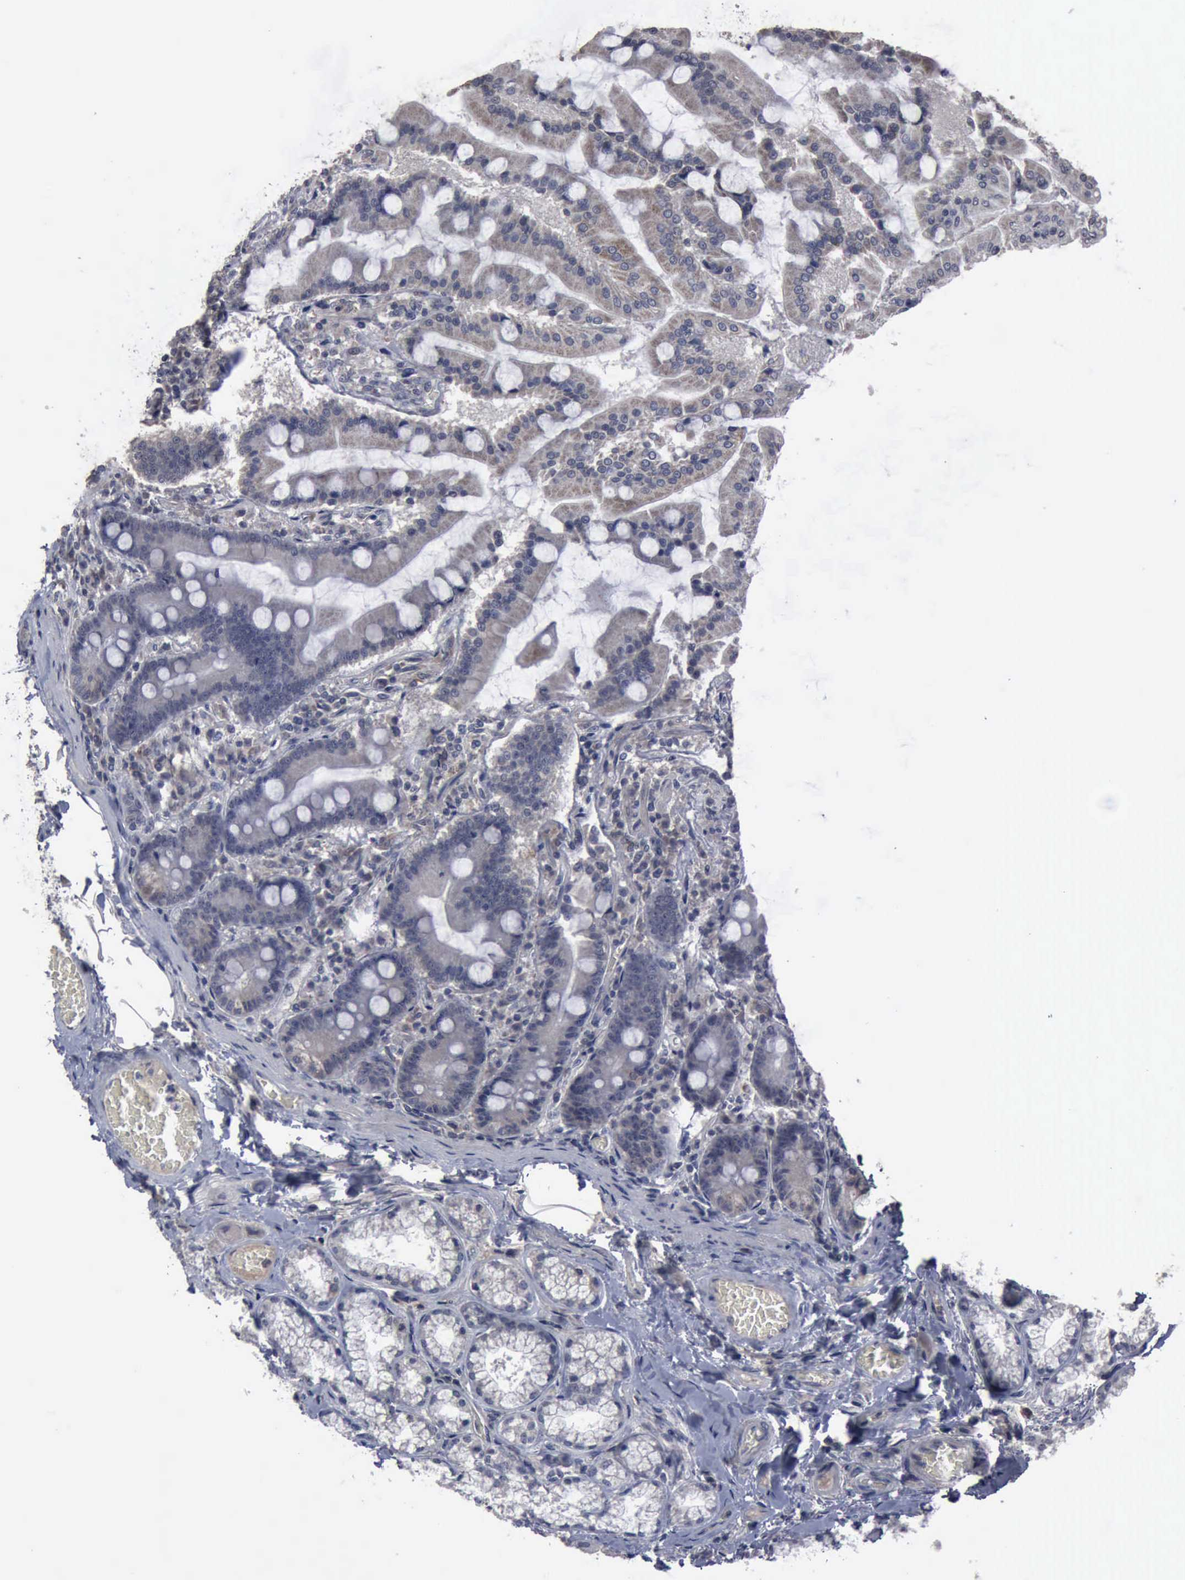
{"staining": {"intensity": "weak", "quantity": "25%-75%", "location": "cytoplasmic/membranous"}, "tissue": "duodenum", "cell_type": "Glandular cells", "image_type": "normal", "snomed": [{"axis": "morphology", "description": "Normal tissue, NOS"}, {"axis": "topography", "description": "Duodenum"}], "caption": "There is low levels of weak cytoplasmic/membranous positivity in glandular cells of unremarkable duodenum, as demonstrated by immunohistochemical staining (brown color).", "gene": "MYO18B", "patient": {"sex": "female", "age": 64}}